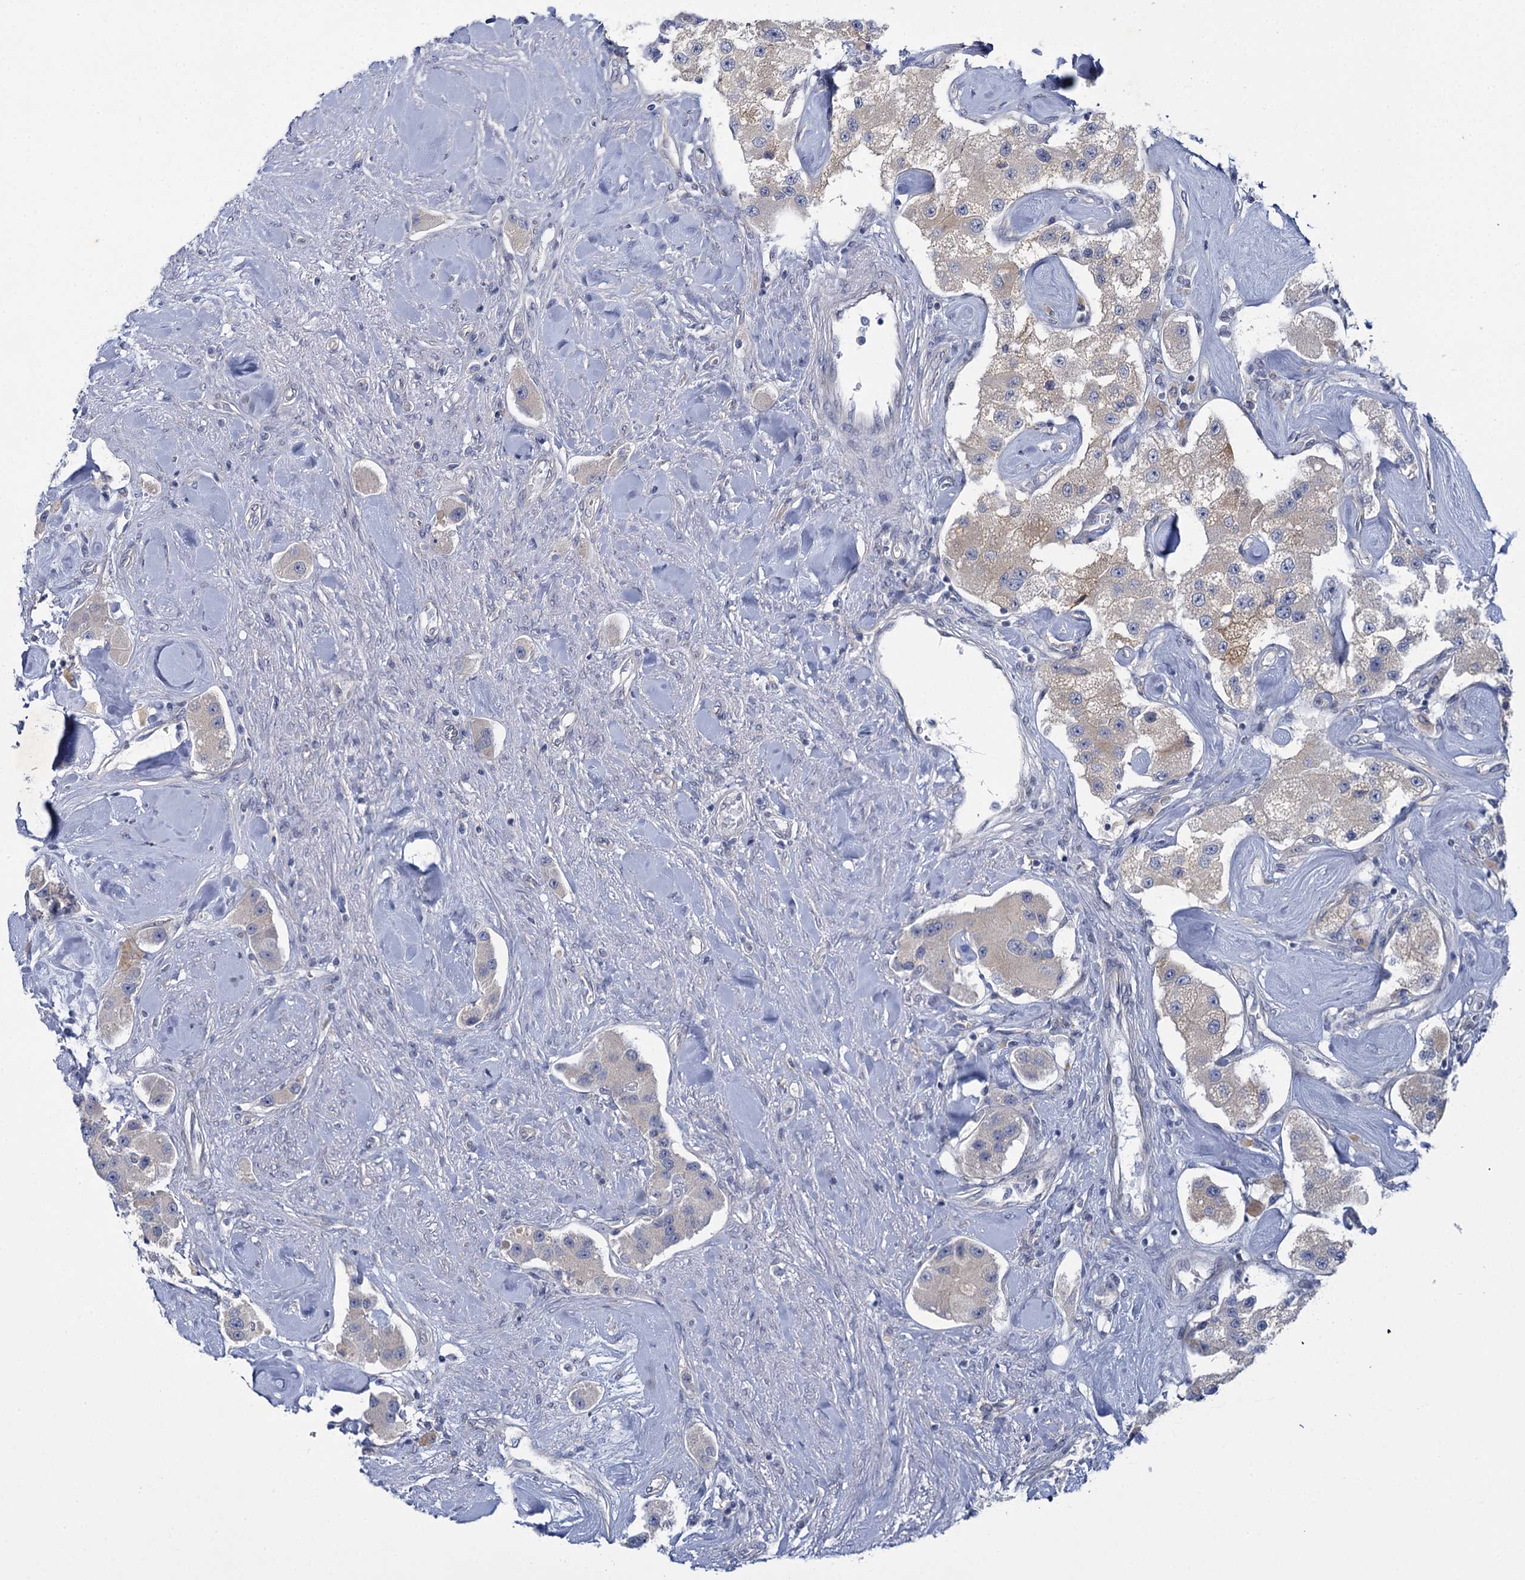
{"staining": {"intensity": "negative", "quantity": "none", "location": "none"}, "tissue": "carcinoid", "cell_type": "Tumor cells", "image_type": "cancer", "snomed": [{"axis": "morphology", "description": "Carcinoid, malignant, NOS"}, {"axis": "topography", "description": "Pancreas"}], "caption": "Immunohistochemistry (IHC) image of carcinoid (malignant) stained for a protein (brown), which exhibits no positivity in tumor cells. (Stains: DAB (3,3'-diaminobenzidine) immunohistochemistry with hematoxylin counter stain, Microscopy: brightfield microscopy at high magnification).", "gene": "MBLAC2", "patient": {"sex": "male", "age": 41}}